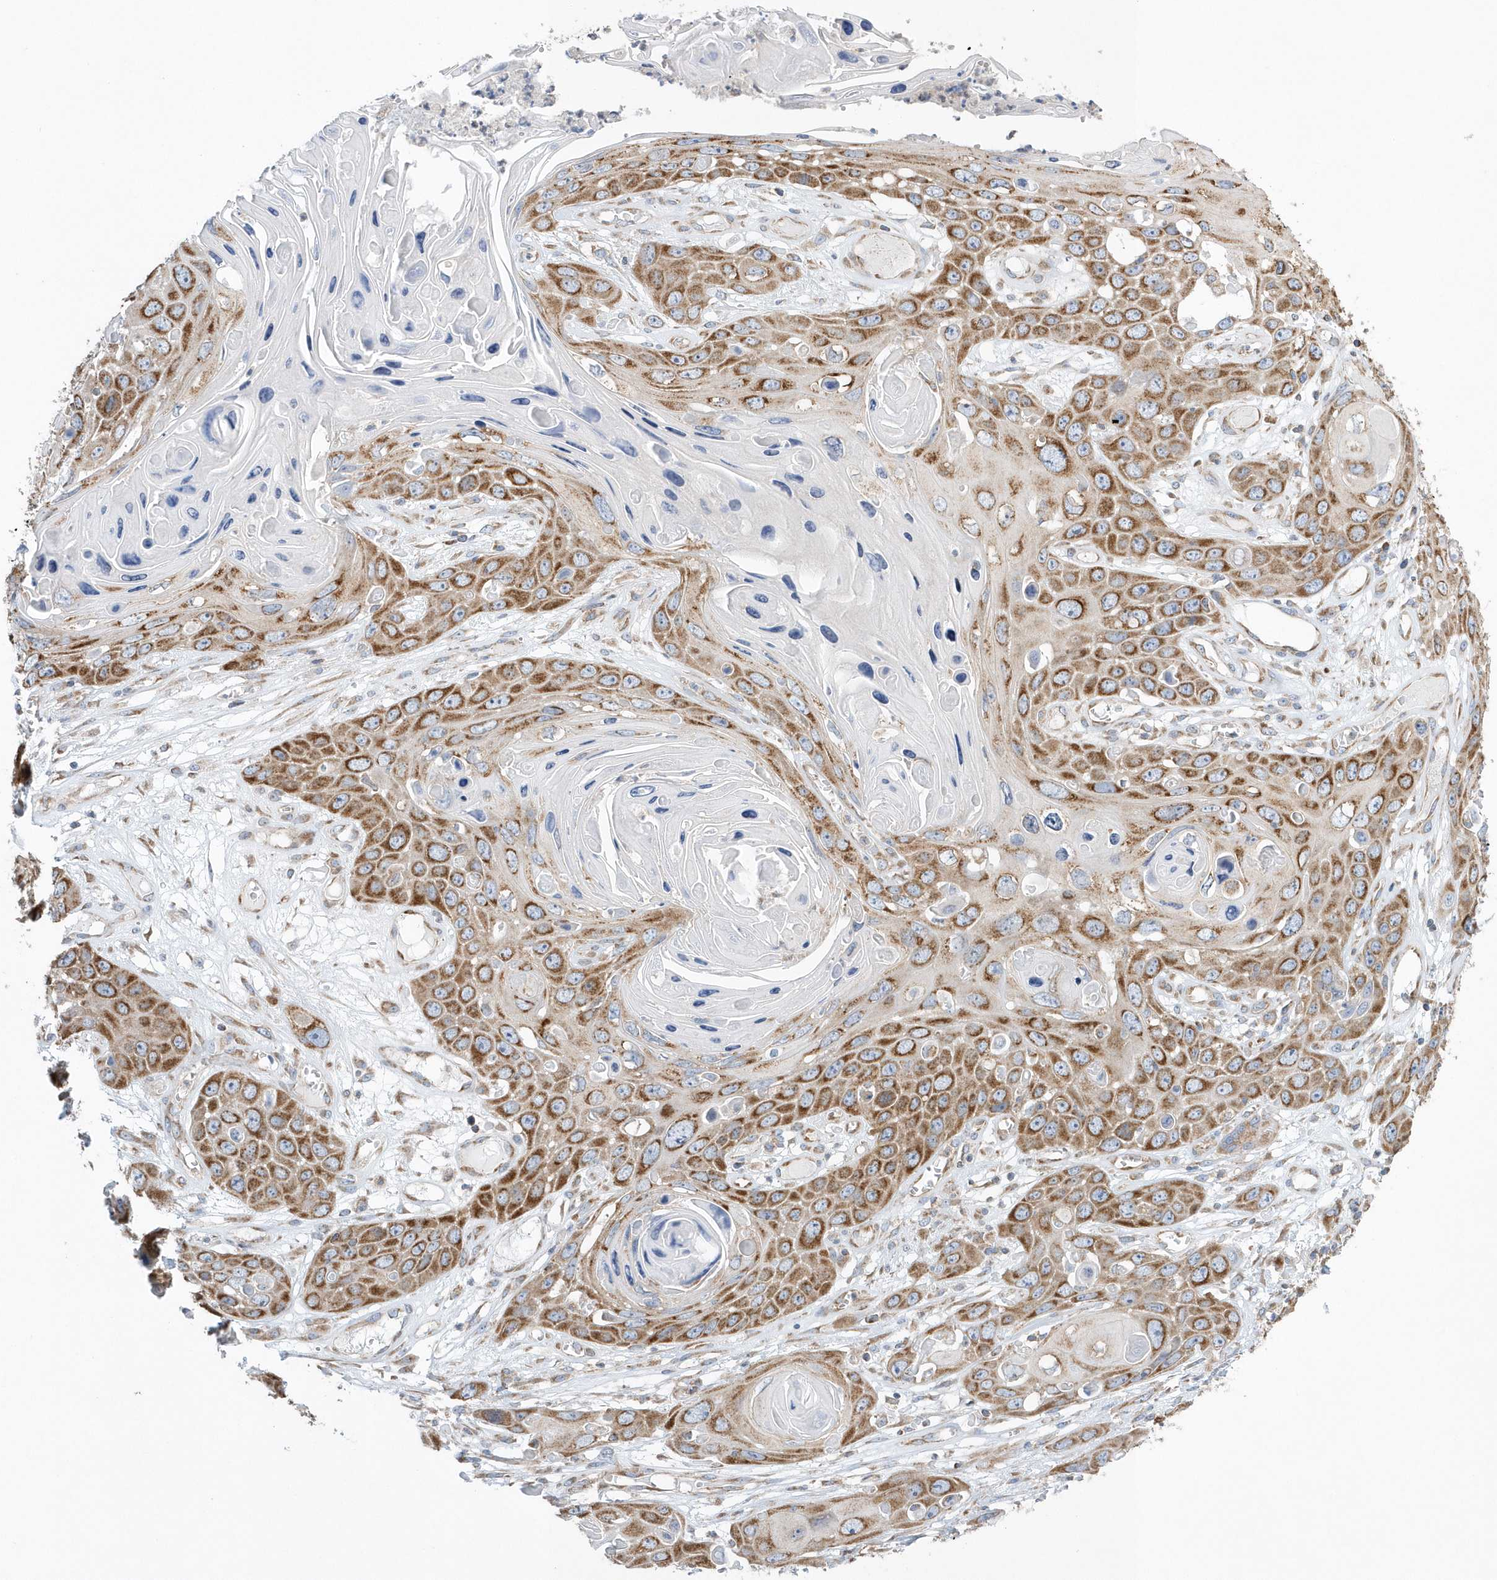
{"staining": {"intensity": "strong", "quantity": ">75%", "location": "cytoplasmic/membranous"}, "tissue": "skin cancer", "cell_type": "Tumor cells", "image_type": "cancer", "snomed": [{"axis": "morphology", "description": "Squamous cell carcinoma, NOS"}, {"axis": "topography", "description": "Skin"}], "caption": "Squamous cell carcinoma (skin) stained for a protein (brown) demonstrates strong cytoplasmic/membranous positive staining in approximately >75% of tumor cells.", "gene": "SPATA5", "patient": {"sex": "male", "age": 55}}